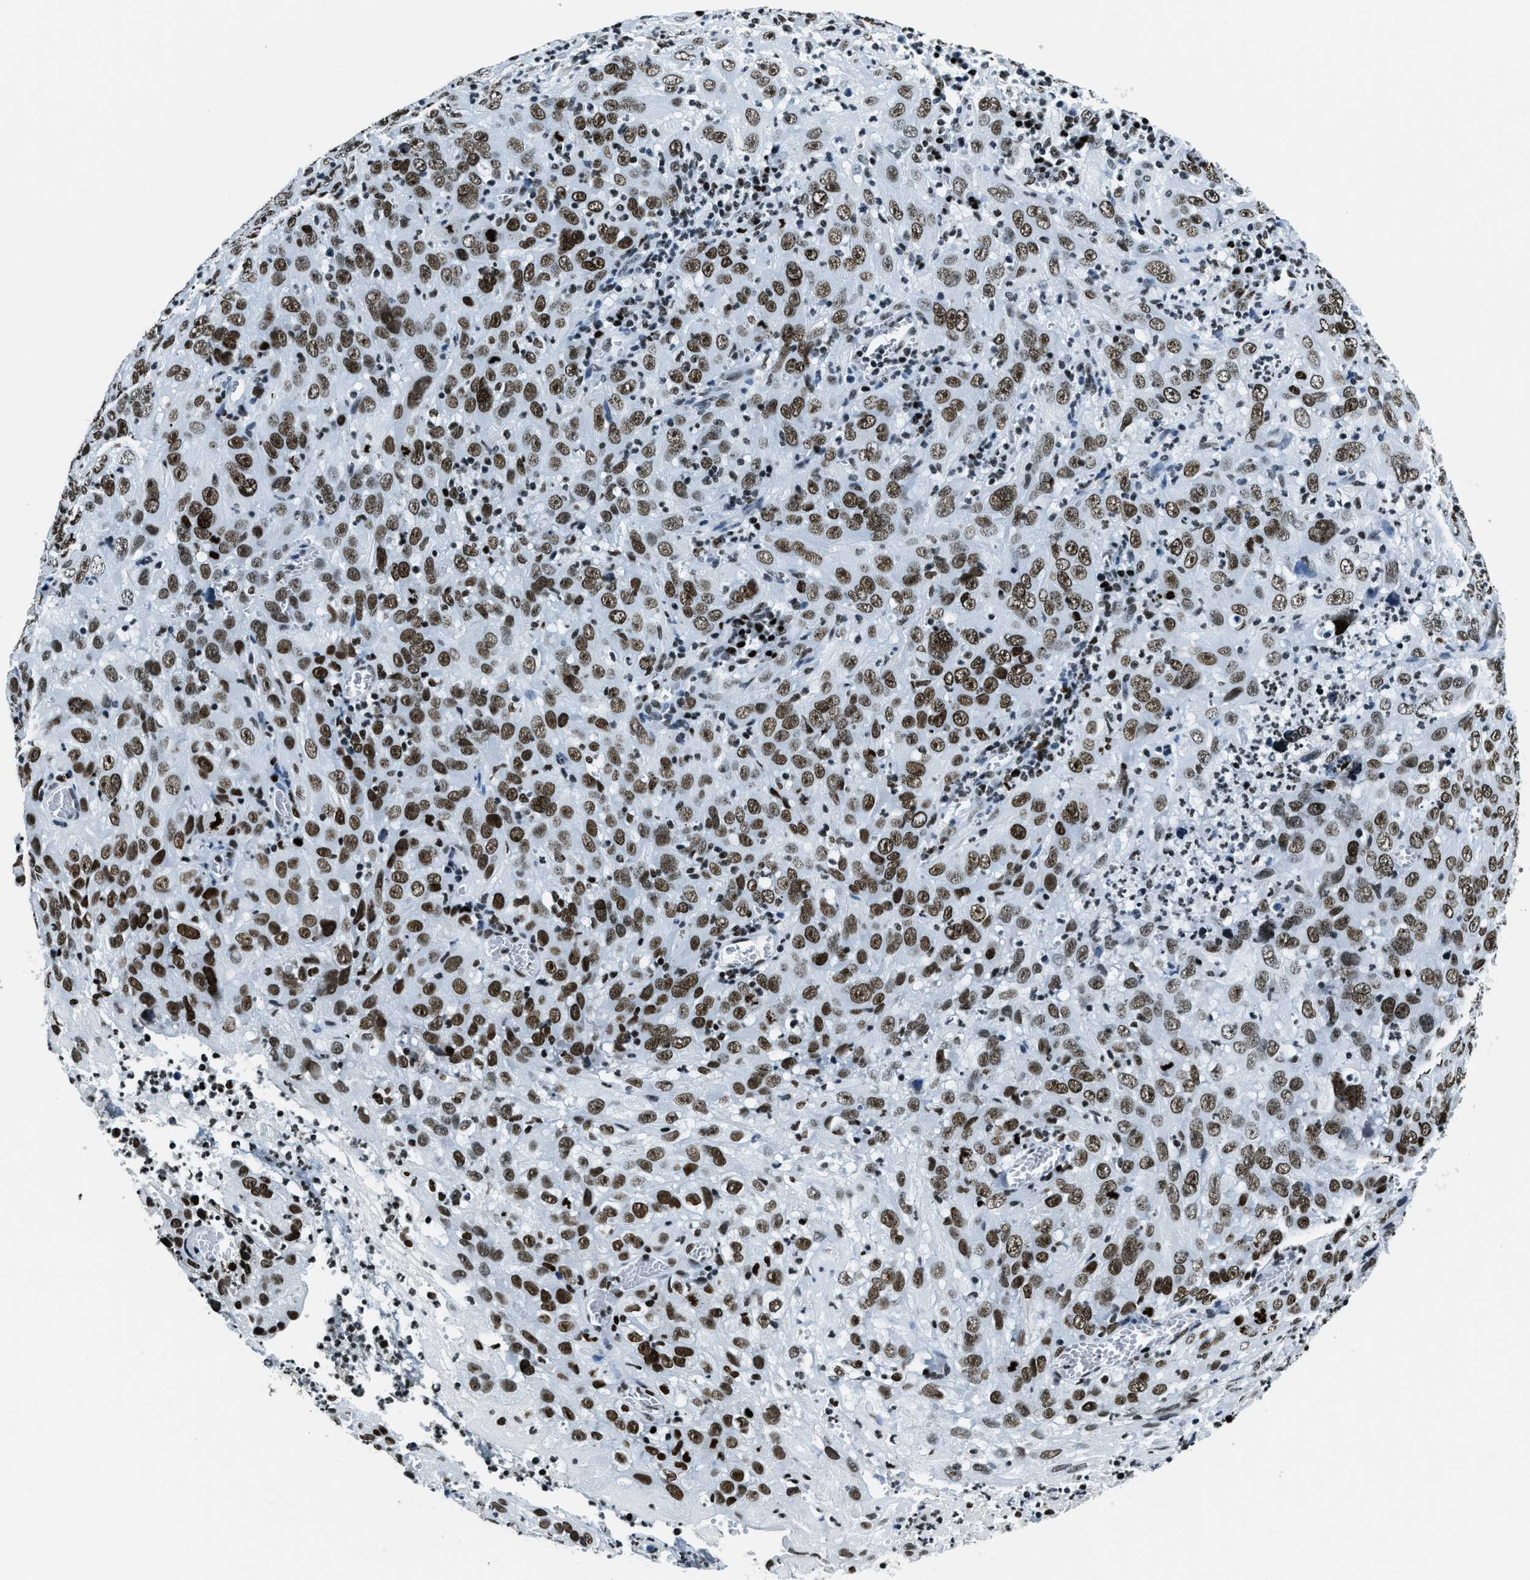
{"staining": {"intensity": "strong", "quantity": ">75%", "location": "nuclear"}, "tissue": "cervical cancer", "cell_type": "Tumor cells", "image_type": "cancer", "snomed": [{"axis": "morphology", "description": "Squamous cell carcinoma, NOS"}, {"axis": "topography", "description": "Cervix"}], "caption": "Immunohistochemical staining of cervical squamous cell carcinoma displays high levels of strong nuclear positivity in about >75% of tumor cells.", "gene": "TOP1", "patient": {"sex": "female", "age": 32}}